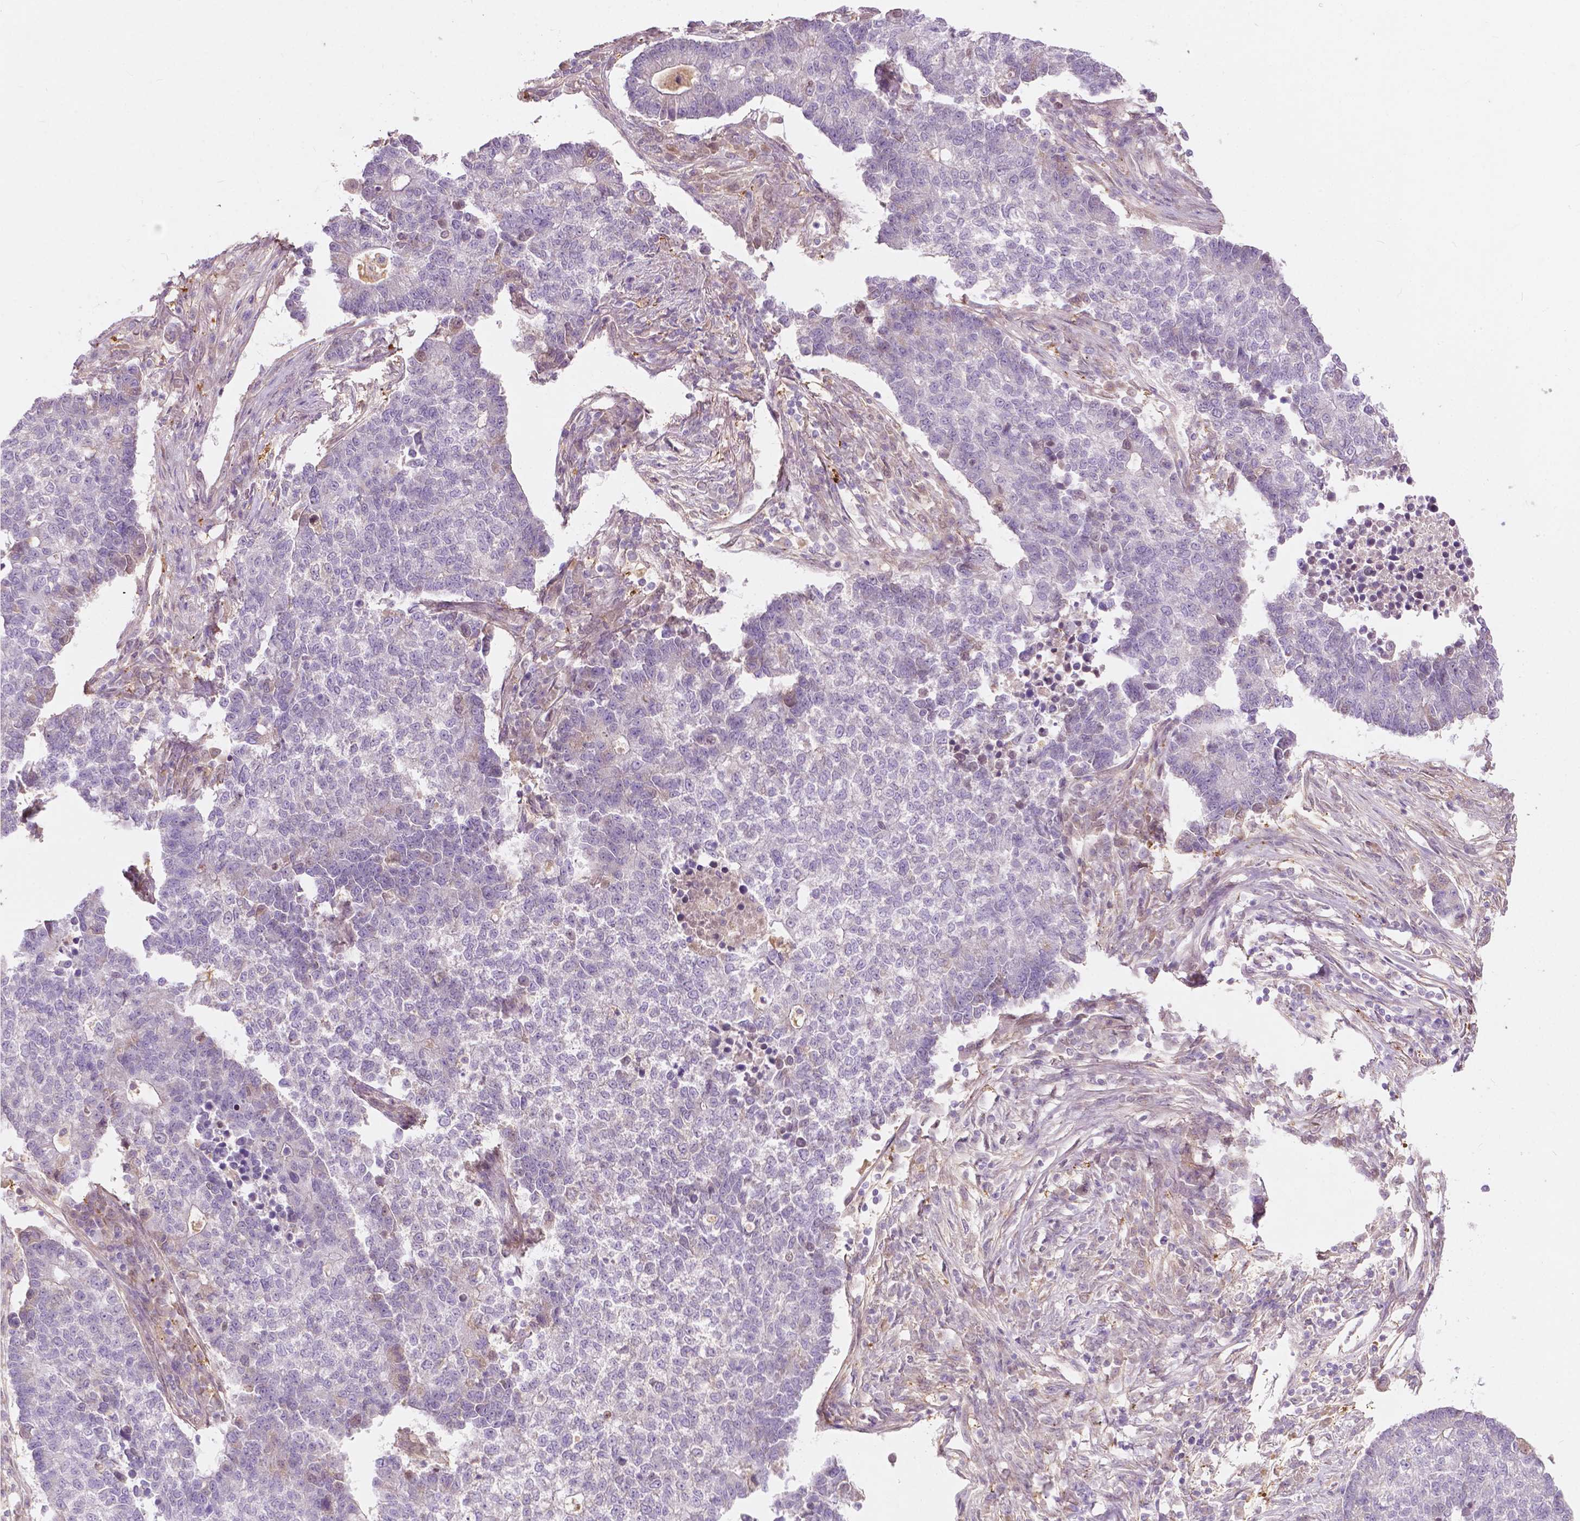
{"staining": {"intensity": "negative", "quantity": "none", "location": "none"}, "tissue": "lung cancer", "cell_type": "Tumor cells", "image_type": "cancer", "snomed": [{"axis": "morphology", "description": "Adenocarcinoma, NOS"}, {"axis": "topography", "description": "Lung"}], "caption": "This is an IHC histopathology image of lung cancer. There is no expression in tumor cells.", "gene": "GPR37", "patient": {"sex": "male", "age": 57}}